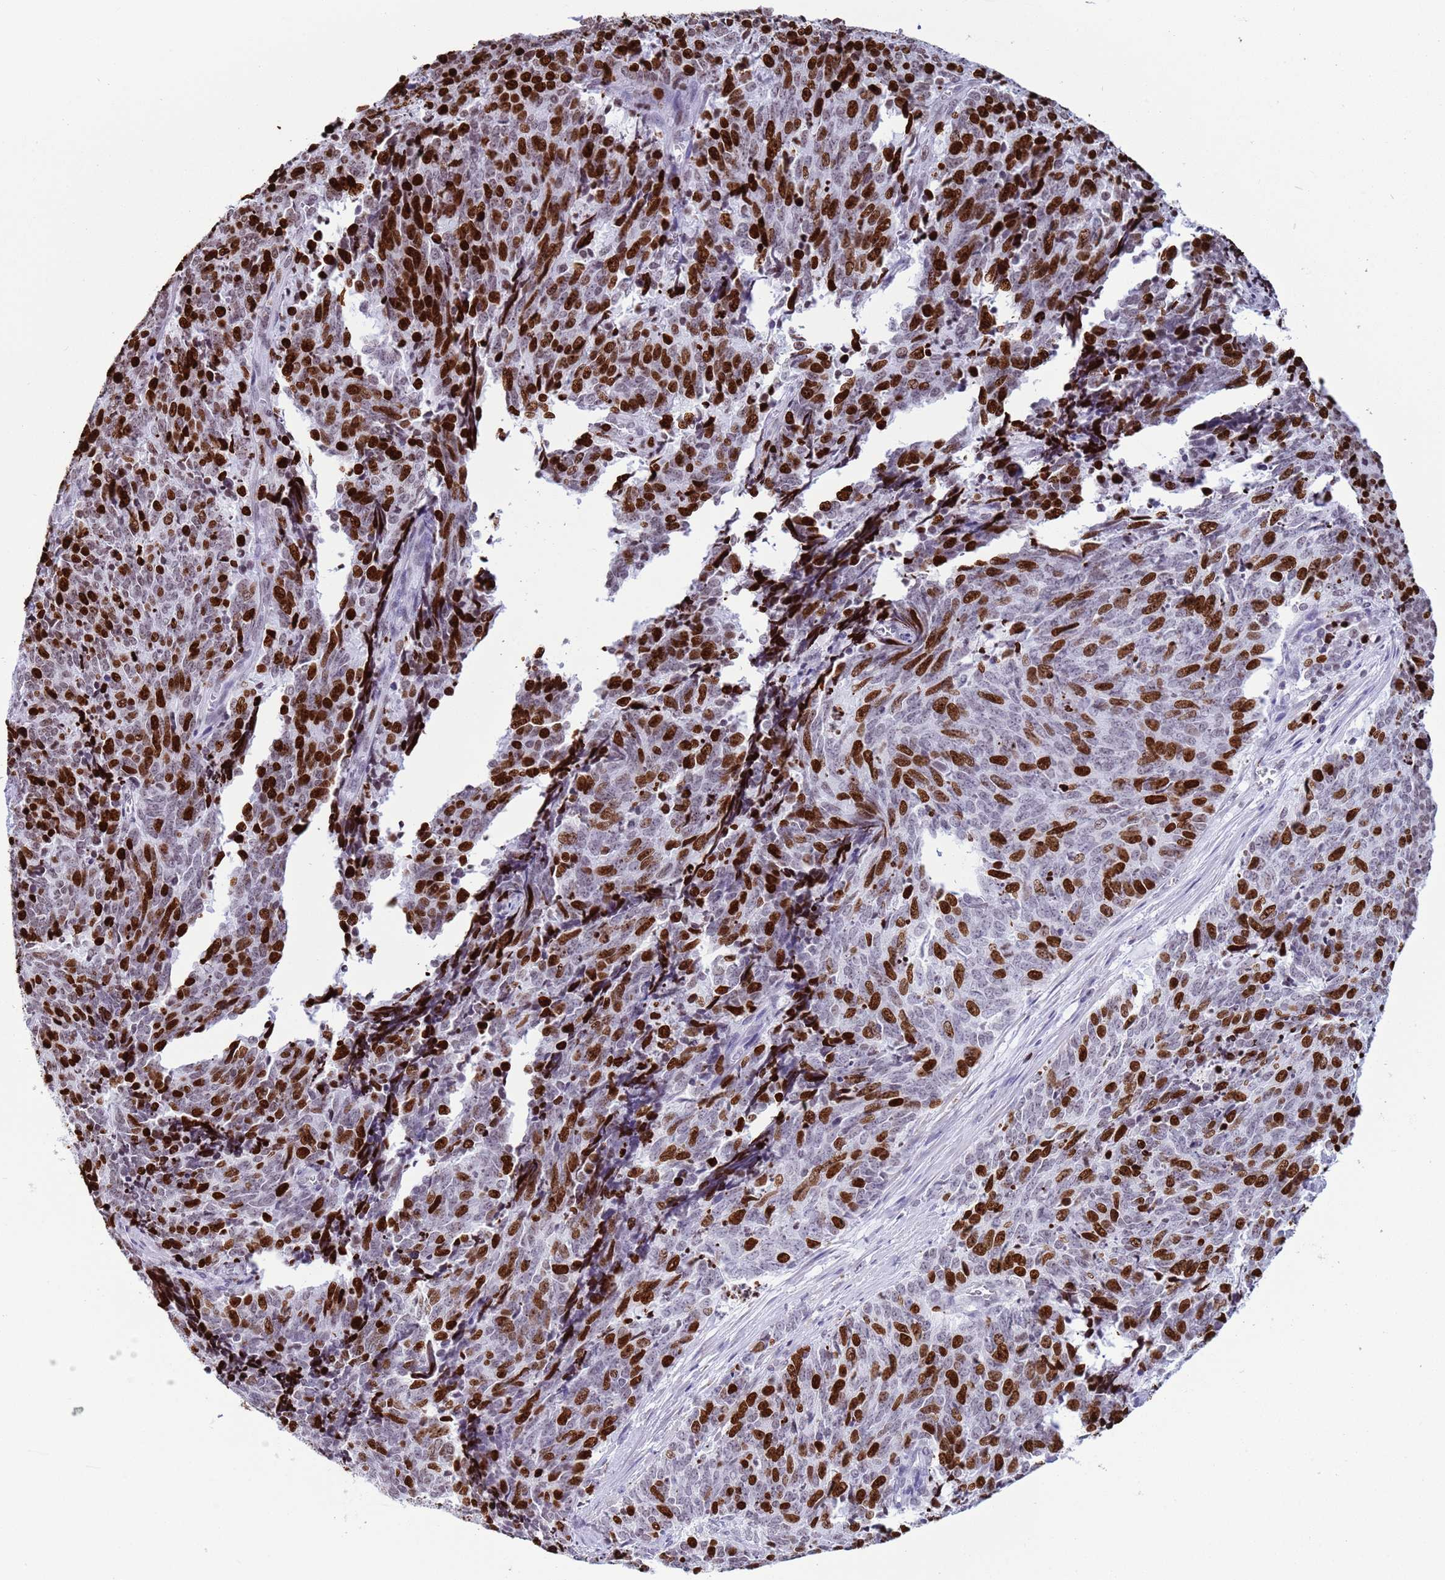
{"staining": {"intensity": "strong", "quantity": "25%-75%", "location": "nuclear"}, "tissue": "cervical cancer", "cell_type": "Tumor cells", "image_type": "cancer", "snomed": [{"axis": "morphology", "description": "Squamous cell carcinoma, NOS"}, {"axis": "topography", "description": "Cervix"}], "caption": "Immunohistochemical staining of cervical cancer displays high levels of strong nuclear expression in approximately 25%-75% of tumor cells.", "gene": "H4C8", "patient": {"sex": "female", "age": 29}}